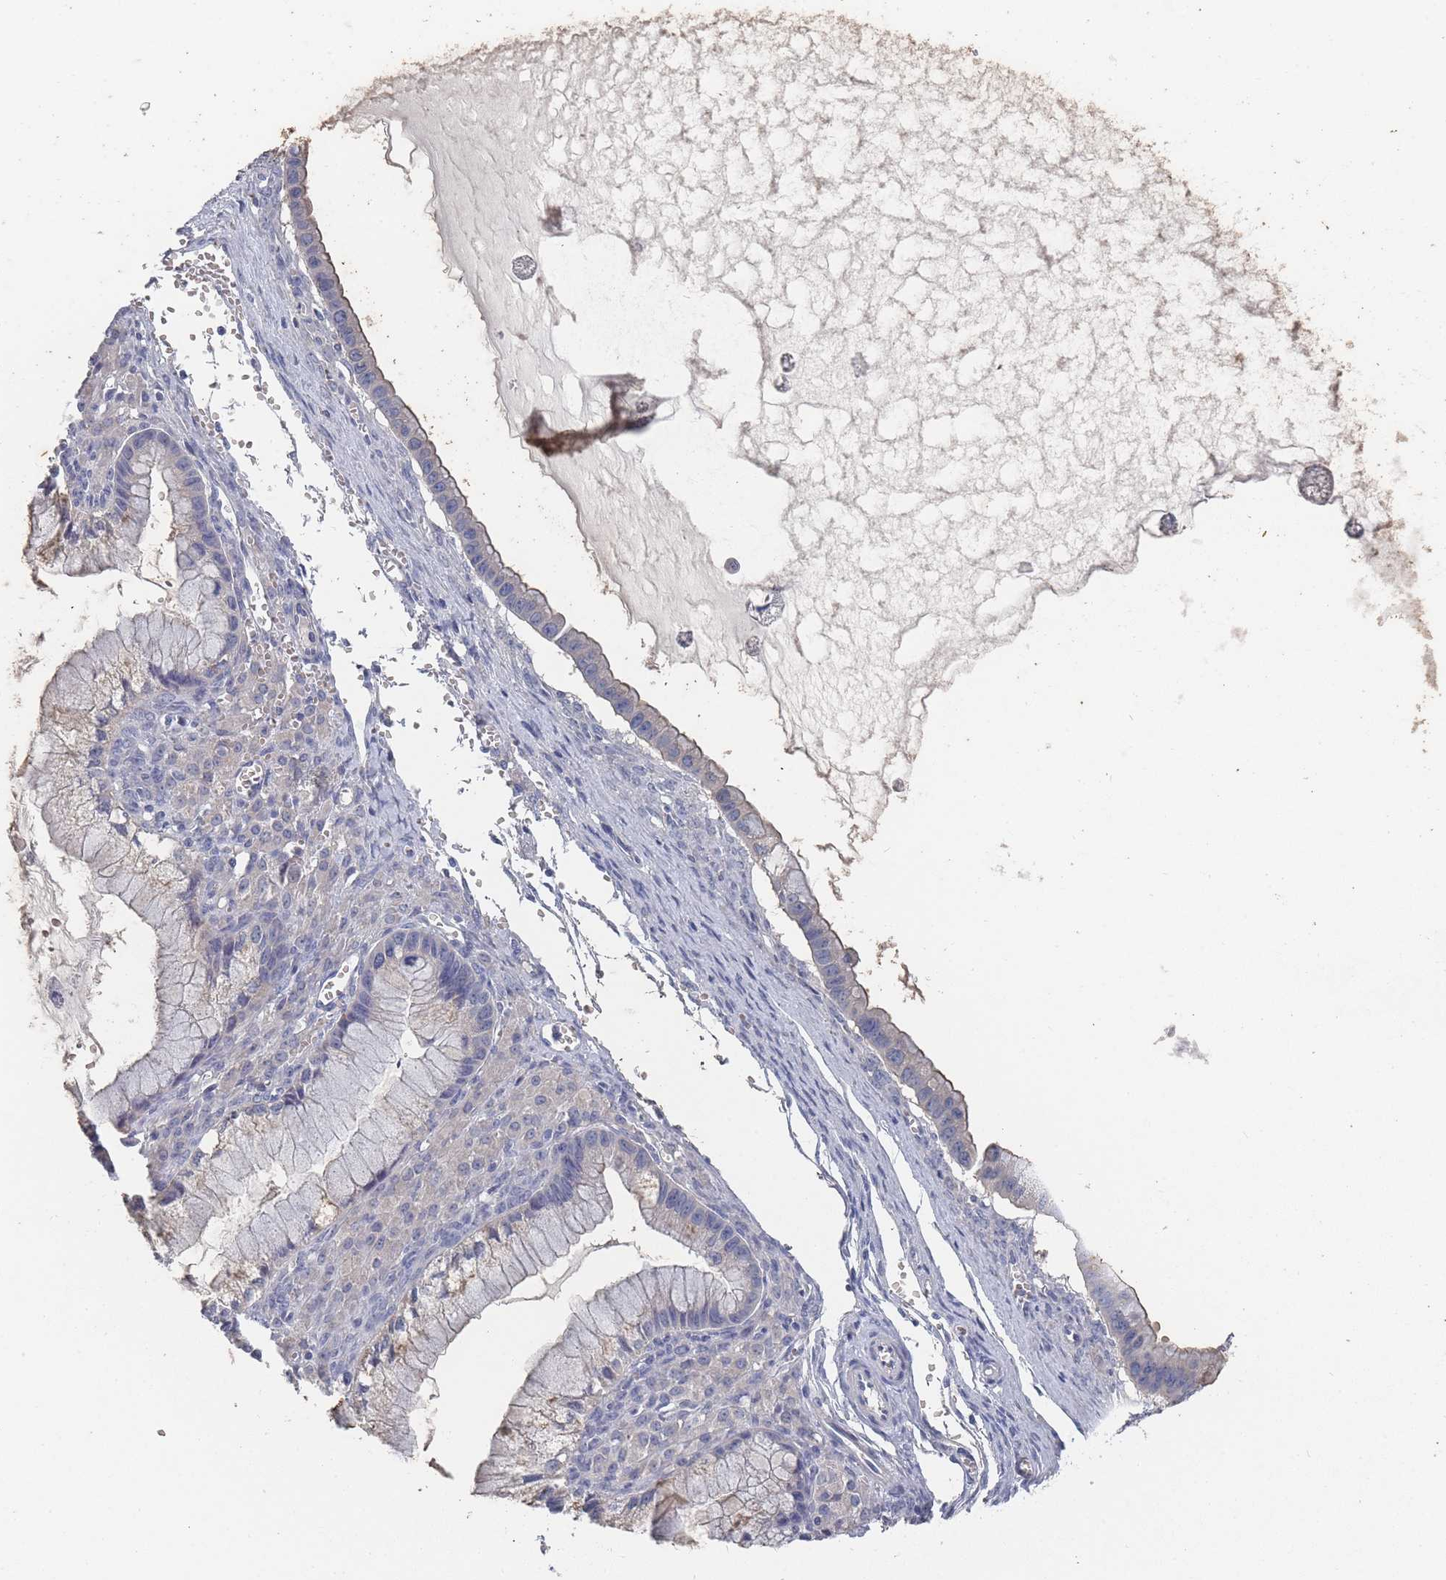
{"staining": {"intensity": "negative", "quantity": "none", "location": "none"}, "tissue": "ovarian cancer", "cell_type": "Tumor cells", "image_type": "cancer", "snomed": [{"axis": "morphology", "description": "Cystadenocarcinoma, mucinous, NOS"}, {"axis": "topography", "description": "Ovary"}], "caption": "Tumor cells show no significant protein expression in ovarian cancer.", "gene": "ACAD11", "patient": {"sex": "female", "age": 59}}